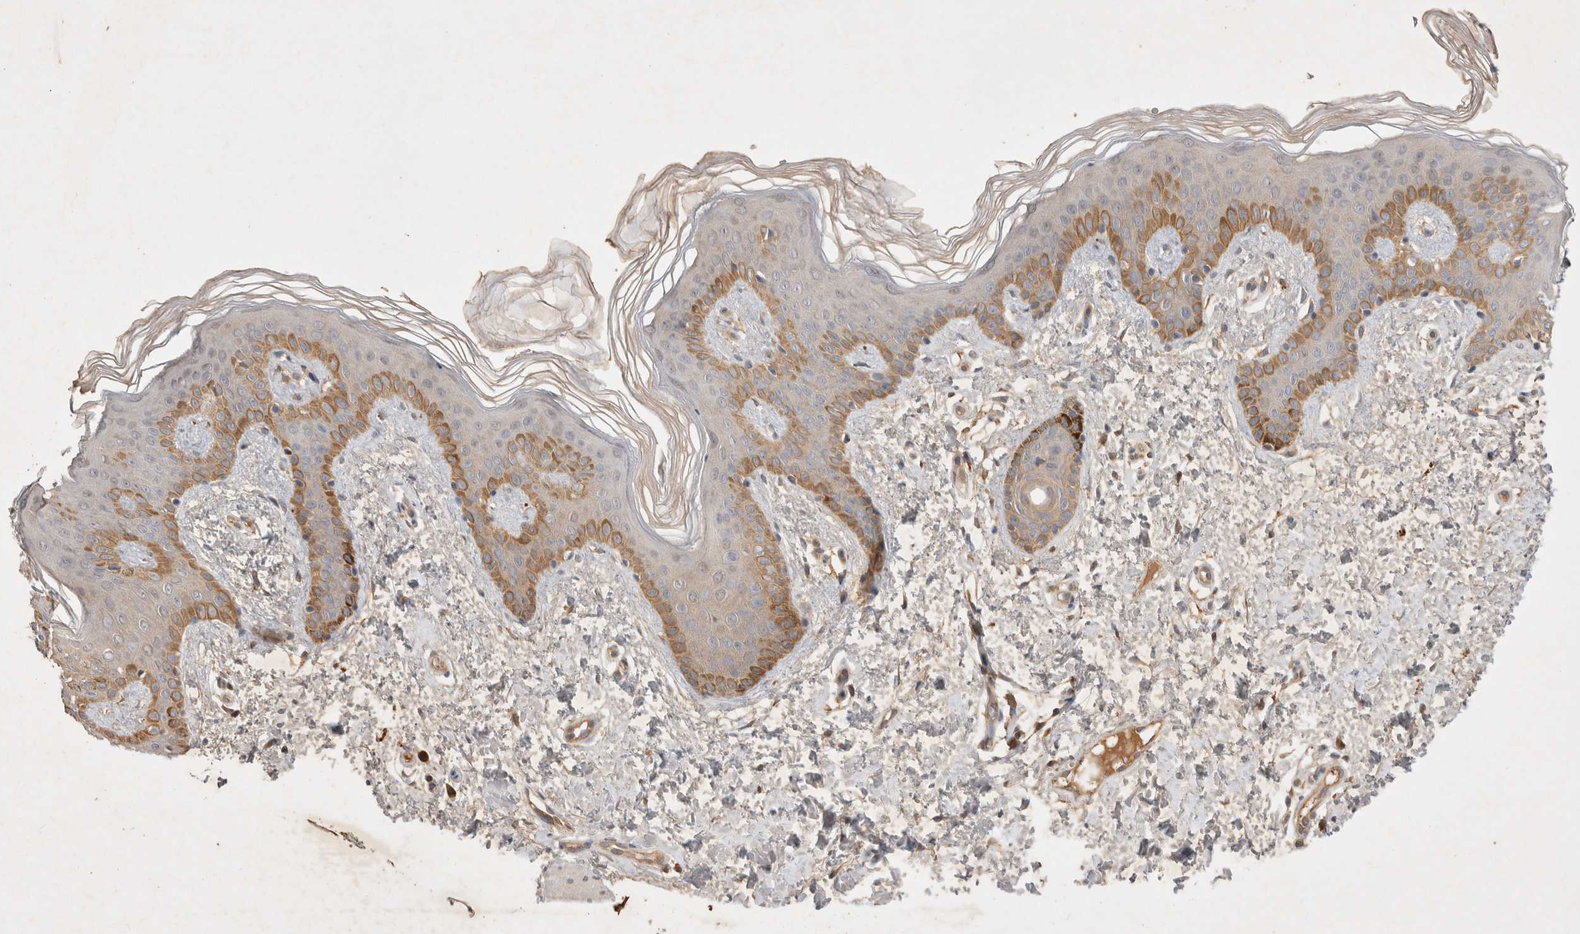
{"staining": {"intensity": "weak", "quantity": "25%-75%", "location": "cytoplasmic/membranous"}, "tissue": "skin", "cell_type": "Fibroblasts", "image_type": "normal", "snomed": [{"axis": "morphology", "description": "Normal tissue, NOS"}, {"axis": "morphology", "description": "Neoplasm, benign, NOS"}, {"axis": "topography", "description": "Skin"}, {"axis": "topography", "description": "Soft tissue"}], "caption": "An image of skin stained for a protein reveals weak cytoplasmic/membranous brown staining in fibroblasts. The protein of interest is shown in brown color, while the nuclei are stained blue.", "gene": "YES1", "patient": {"sex": "male", "age": 26}}